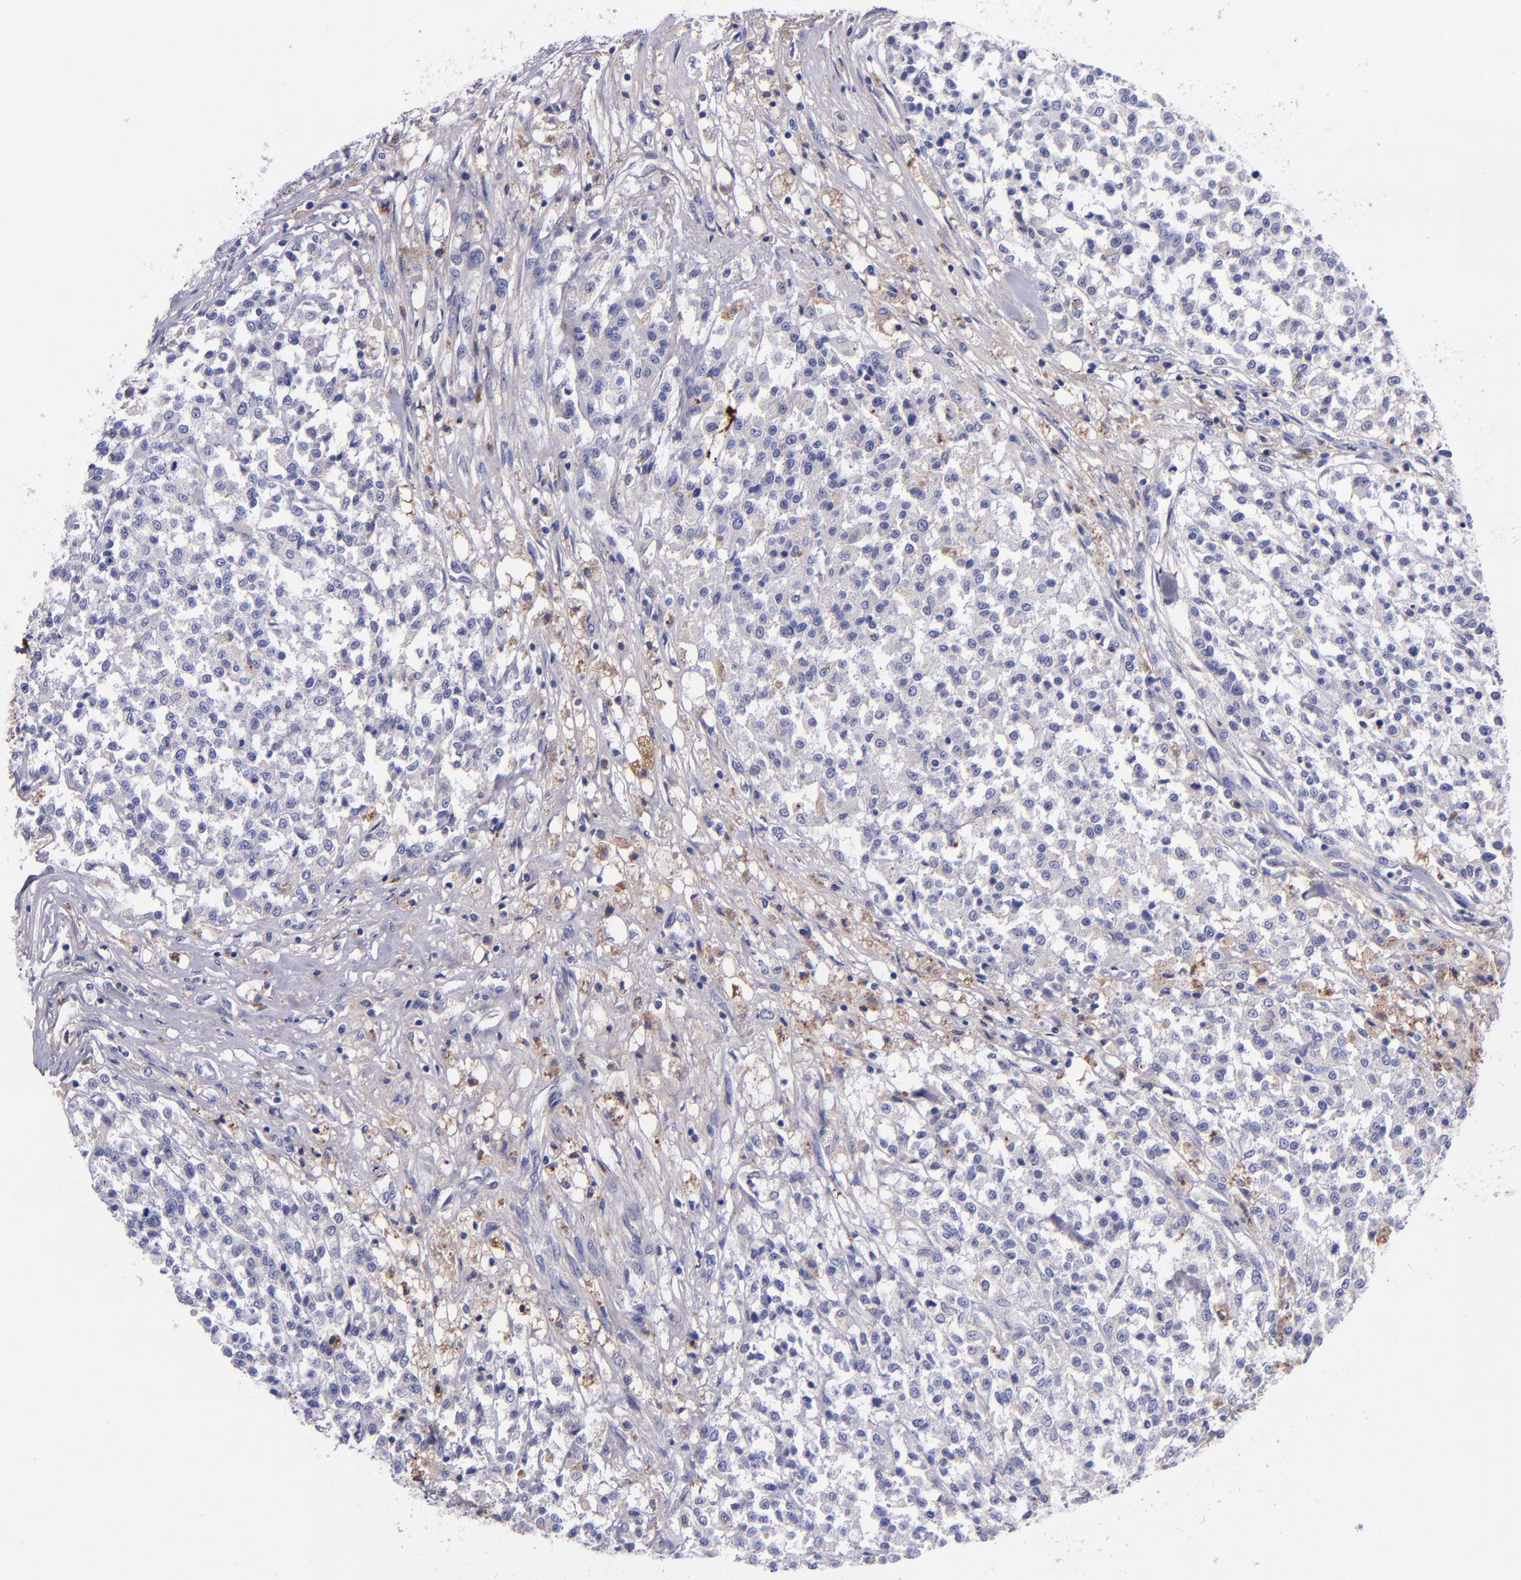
{"staining": {"intensity": "negative", "quantity": "none", "location": "none"}, "tissue": "testis cancer", "cell_type": "Tumor cells", "image_type": "cancer", "snomed": [{"axis": "morphology", "description": "Seminoma, NOS"}, {"axis": "topography", "description": "Testis"}], "caption": "An IHC micrograph of testis seminoma is shown. There is no staining in tumor cells of testis seminoma.", "gene": "IVL", "patient": {"sex": "male", "age": 59}}